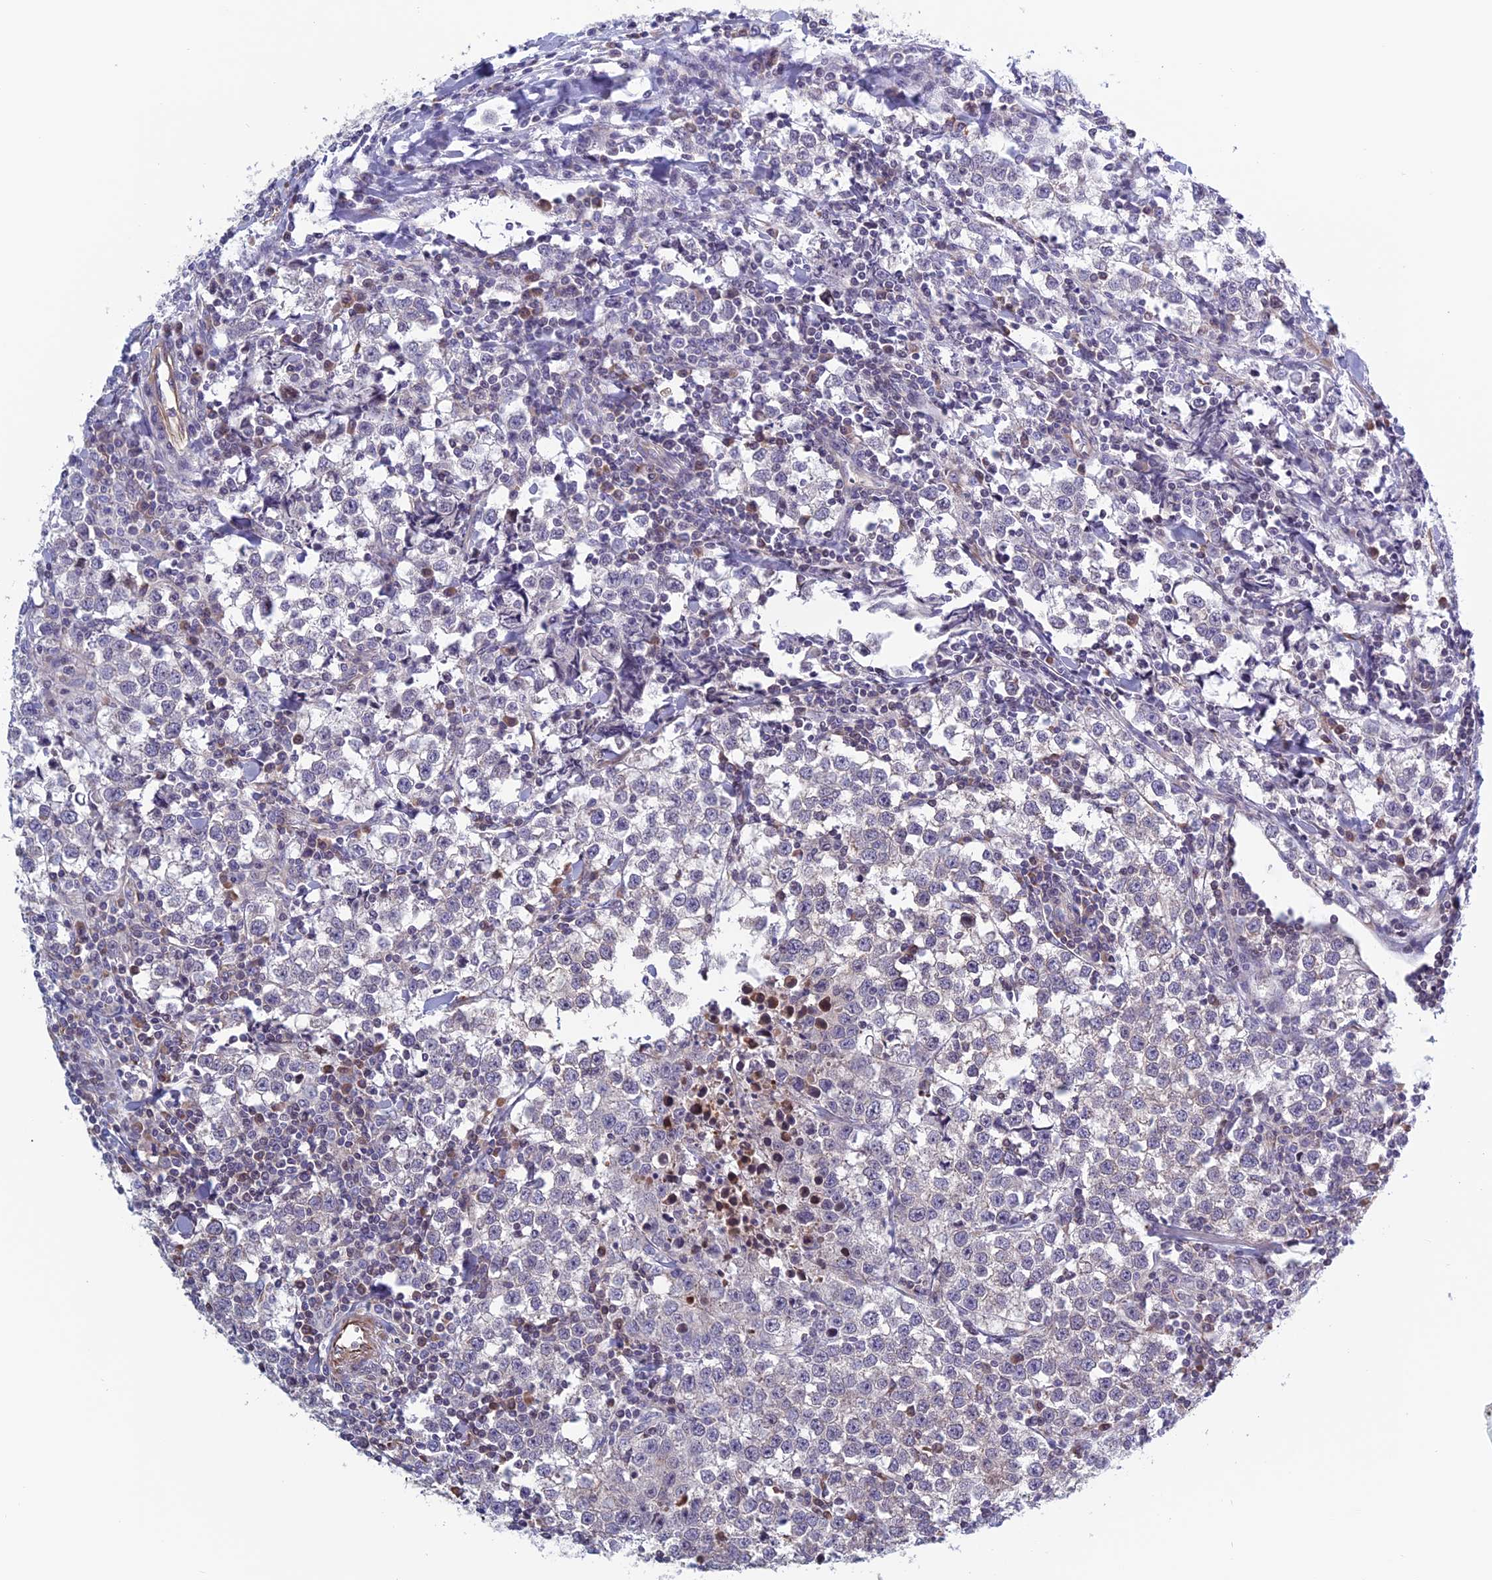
{"staining": {"intensity": "negative", "quantity": "none", "location": "none"}, "tissue": "testis cancer", "cell_type": "Tumor cells", "image_type": "cancer", "snomed": [{"axis": "morphology", "description": "Seminoma, NOS"}, {"axis": "morphology", "description": "Carcinoma, Embryonal, NOS"}, {"axis": "topography", "description": "Testis"}], "caption": "This is a histopathology image of immunohistochemistry (IHC) staining of testis cancer, which shows no positivity in tumor cells.", "gene": "BCL2L10", "patient": {"sex": "male", "age": 36}}